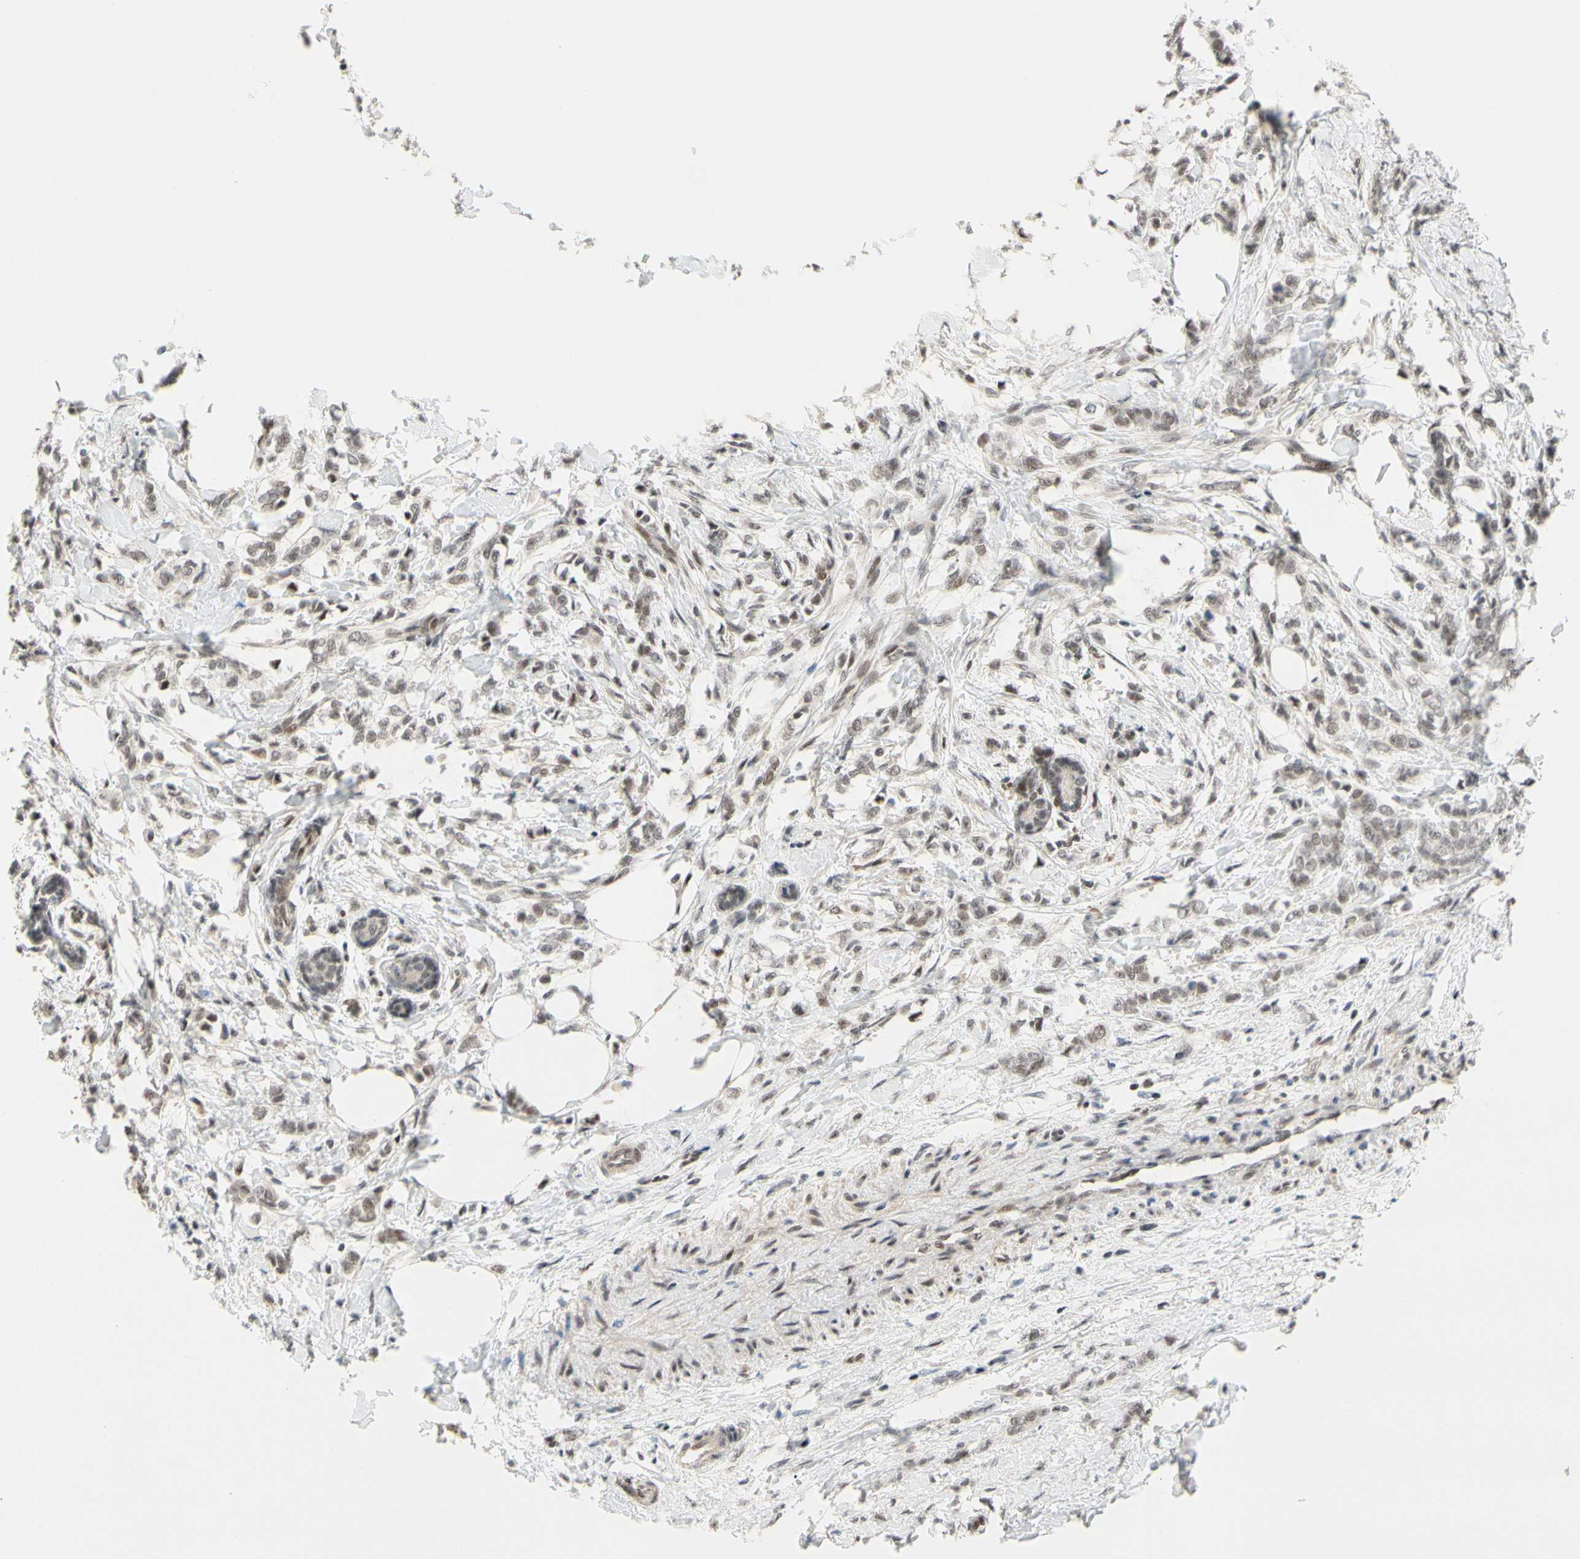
{"staining": {"intensity": "weak", "quantity": "25%-75%", "location": "nuclear"}, "tissue": "breast cancer", "cell_type": "Tumor cells", "image_type": "cancer", "snomed": [{"axis": "morphology", "description": "Lobular carcinoma, in situ"}, {"axis": "morphology", "description": "Lobular carcinoma"}, {"axis": "topography", "description": "Breast"}], "caption": "The photomicrograph demonstrates immunohistochemical staining of breast cancer. There is weak nuclear positivity is appreciated in approximately 25%-75% of tumor cells. Nuclei are stained in blue.", "gene": "TAF4", "patient": {"sex": "female", "age": 41}}